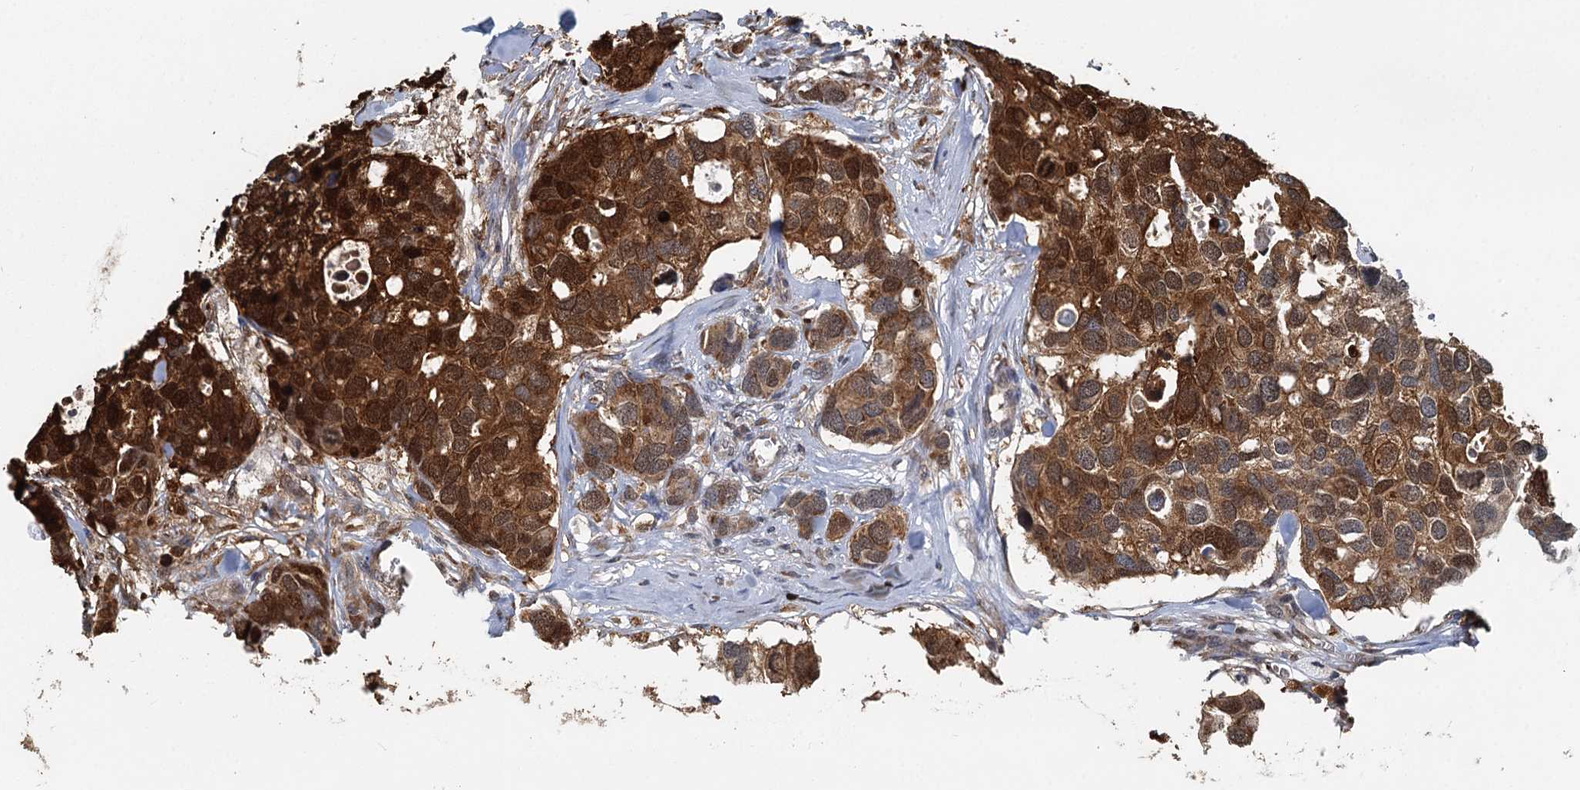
{"staining": {"intensity": "strong", "quantity": ">75%", "location": "cytoplasmic/membranous"}, "tissue": "breast cancer", "cell_type": "Tumor cells", "image_type": "cancer", "snomed": [{"axis": "morphology", "description": "Duct carcinoma"}, {"axis": "topography", "description": "Breast"}], "caption": "Immunohistochemical staining of human breast cancer exhibits high levels of strong cytoplasmic/membranous expression in about >75% of tumor cells.", "gene": "GPI", "patient": {"sex": "female", "age": 83}}